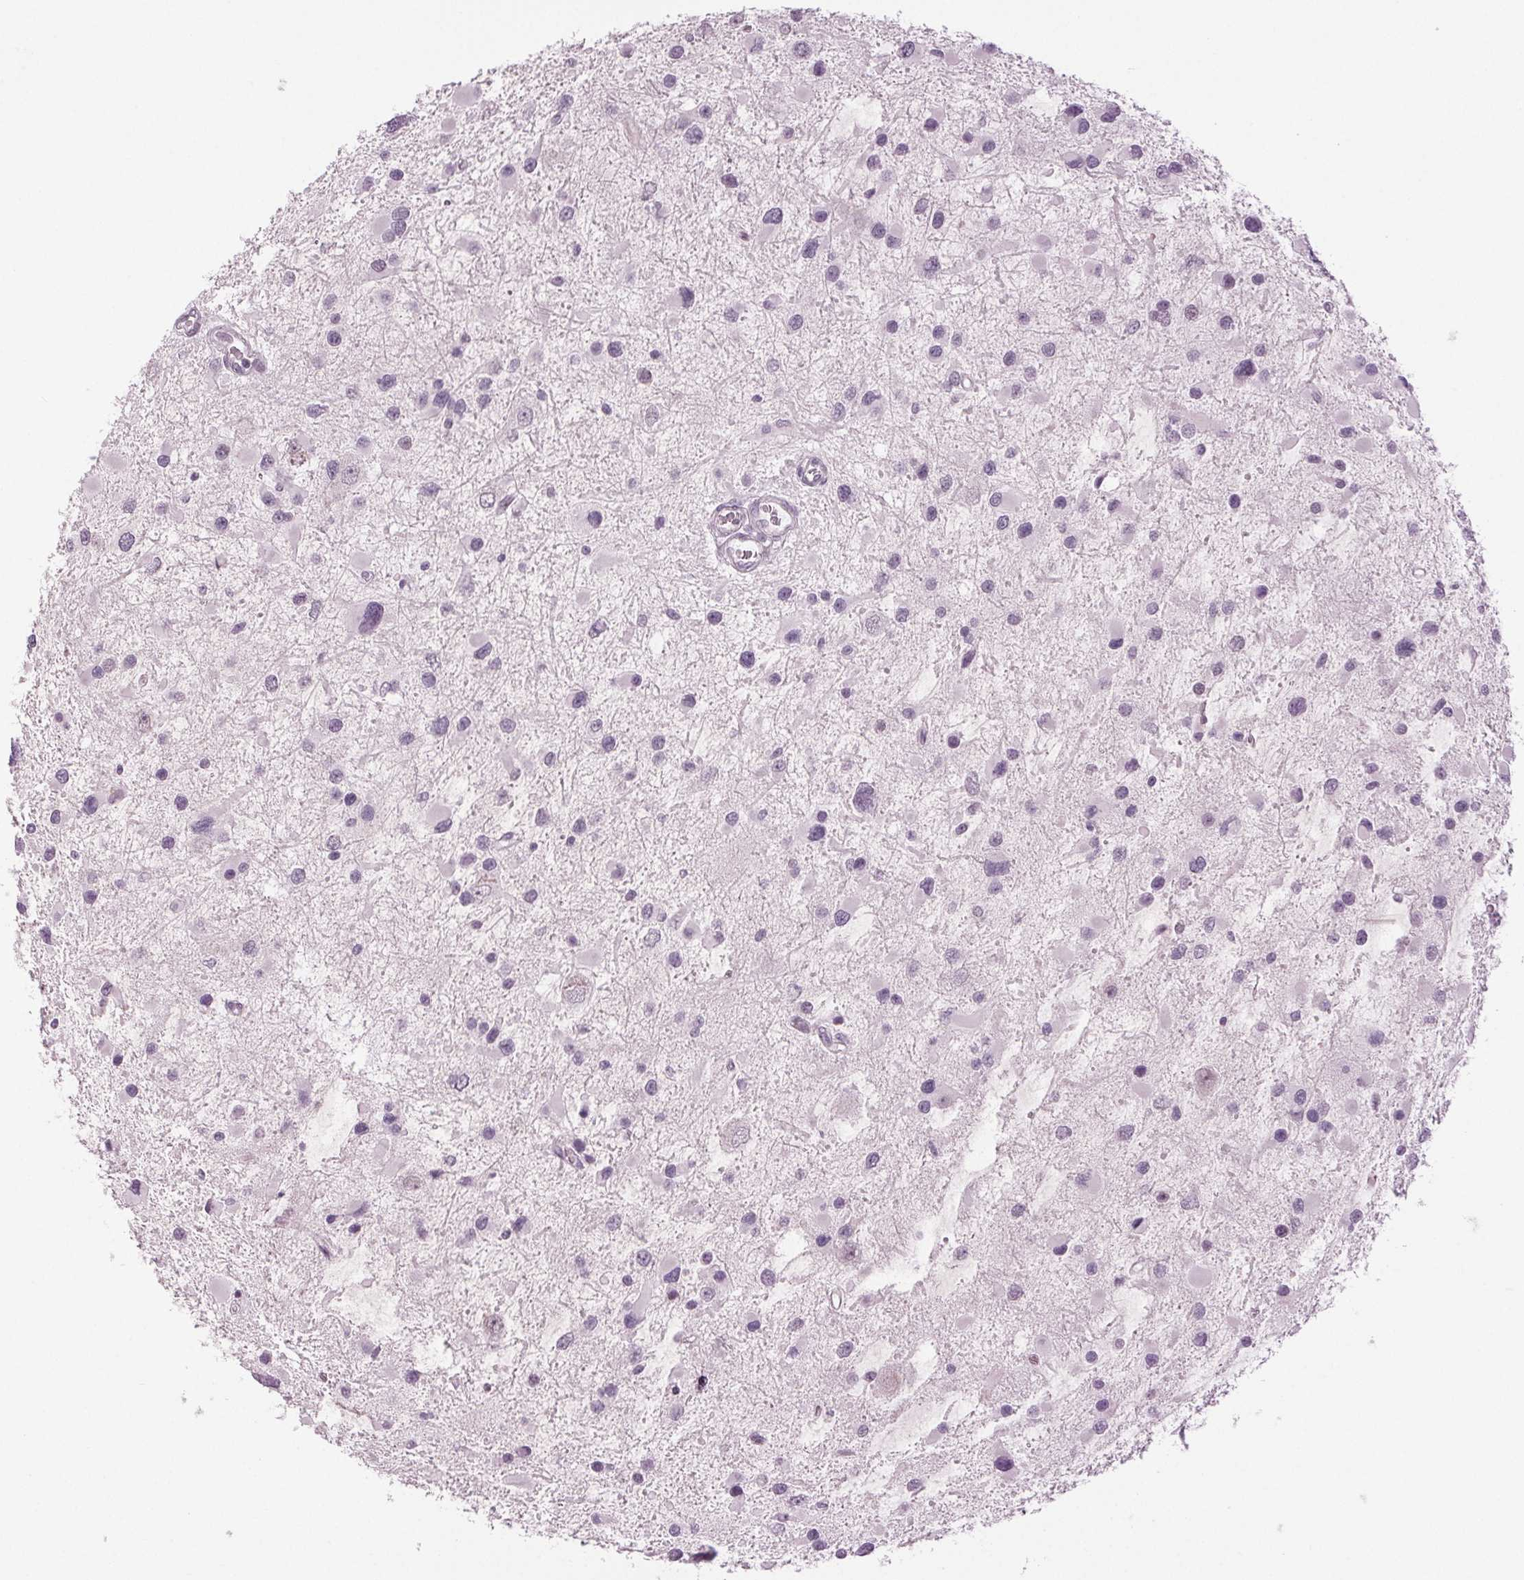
{"staining": {"intensity": "negative", "quantity": "none", "location": "none"}, "tissue": "glioma", "cell_type": "Tumor cells", "image_type": "cancer", "snomed": [{"axis": "morphology", "description": "Glioma, malignant, Low grade"}, {"axis": "topography", "description": "Brain"}], "caption": "Malignant glioma (low-grade) stained for a protein using immunohistochemistry exhibits no expression tumor cells.", "gene": "DNAH12", "patient": {"sex": "female", "age": 32}}